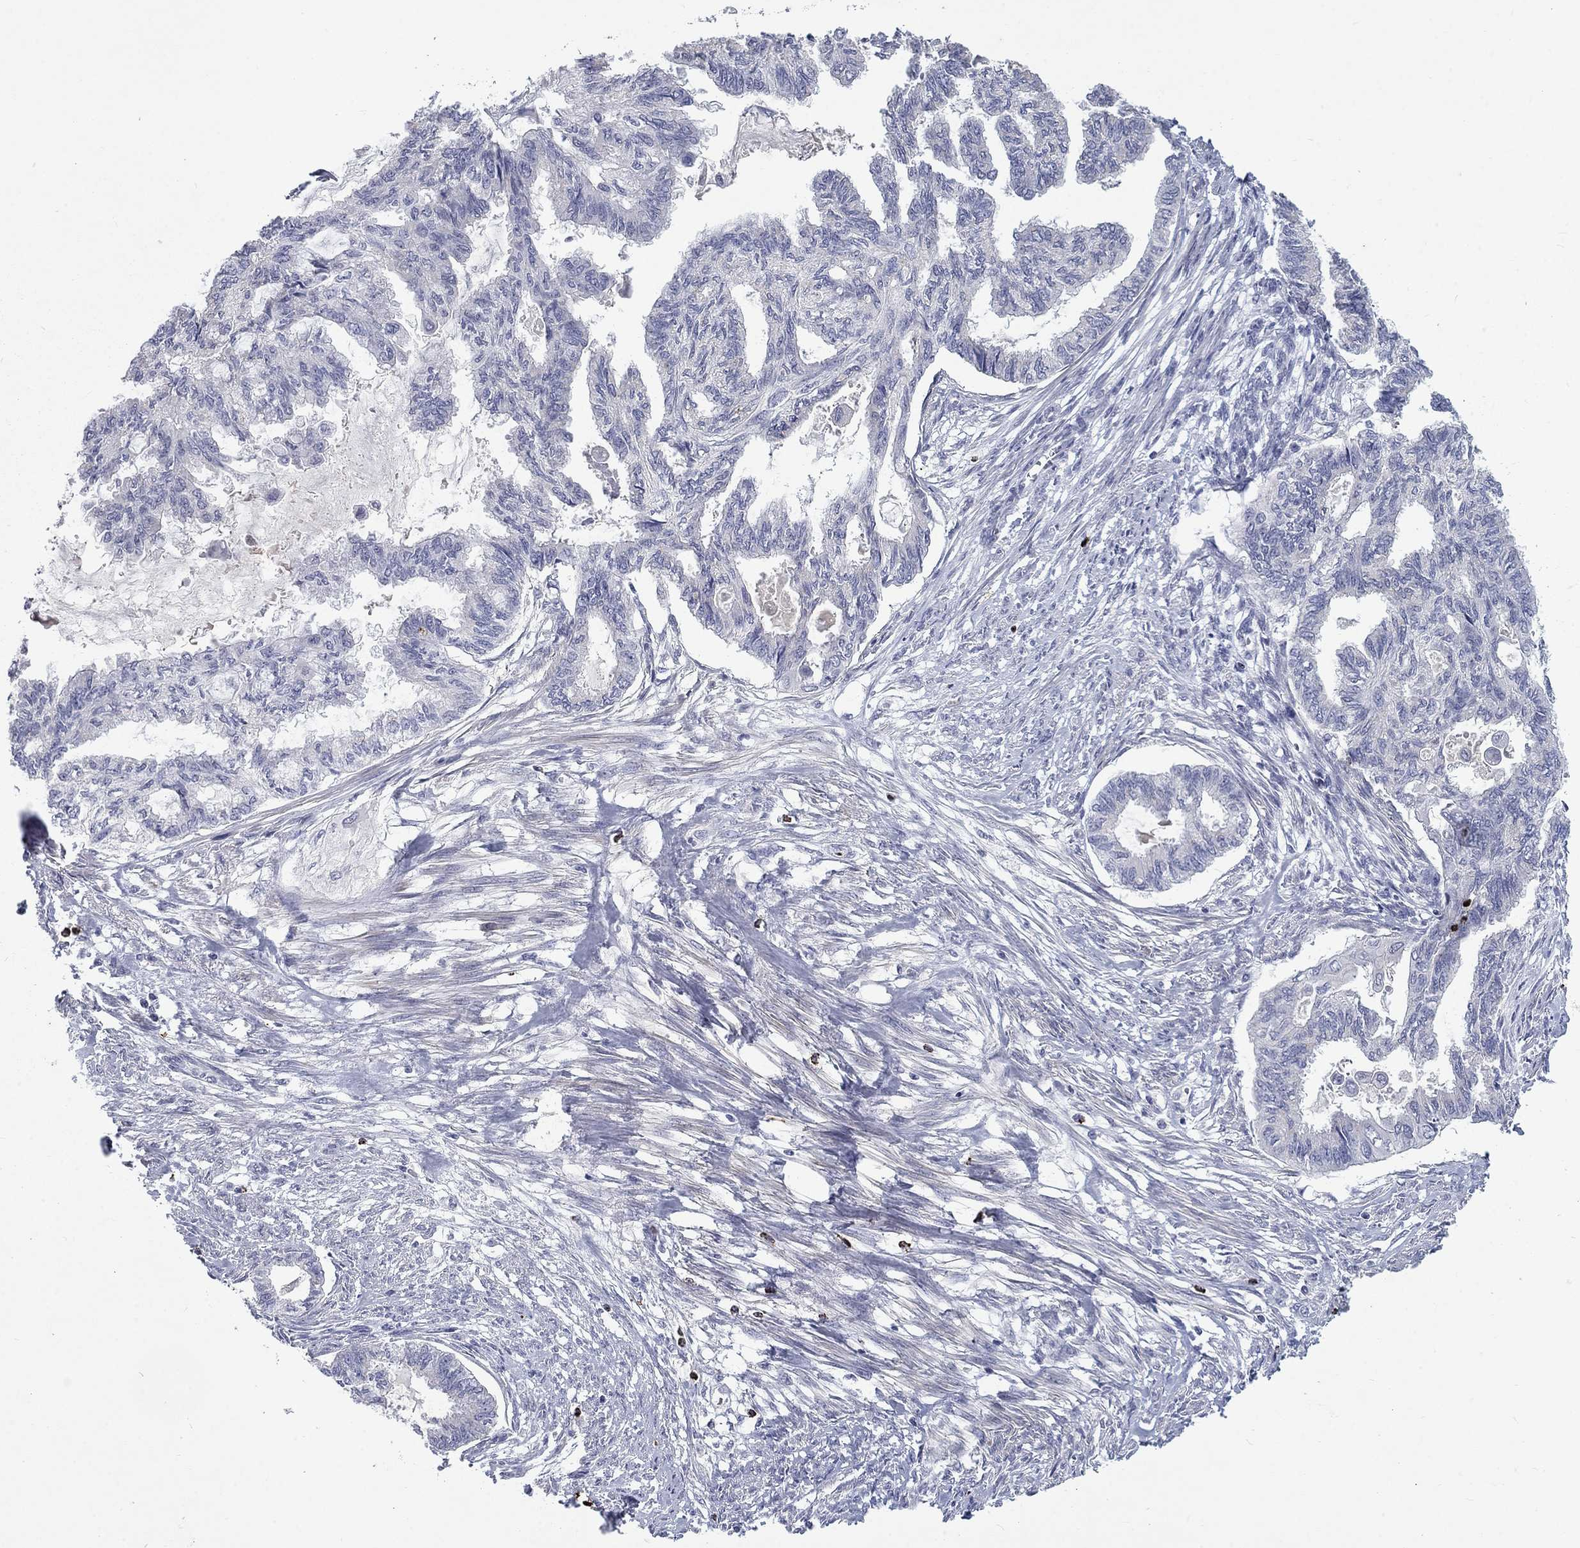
{"staining": {"intensity": "negative", "quantity": "none", "location": "none"}, "tissue": "endometrial cancer", "cell_type": "Tumor cells", "image_type": "cancer", "snomed": [{"axis": "morphology", "description": "Adenocarcinoma, NOS"}, {"axis": "topography", "description": "Endometrium"}], "caption": "The photomicrograph reveals no staining of tumor cells in endometrial cancer (adenocarcinoma).", "gene": "GZMA", "patient": {"sex": "female", "age": 86}}